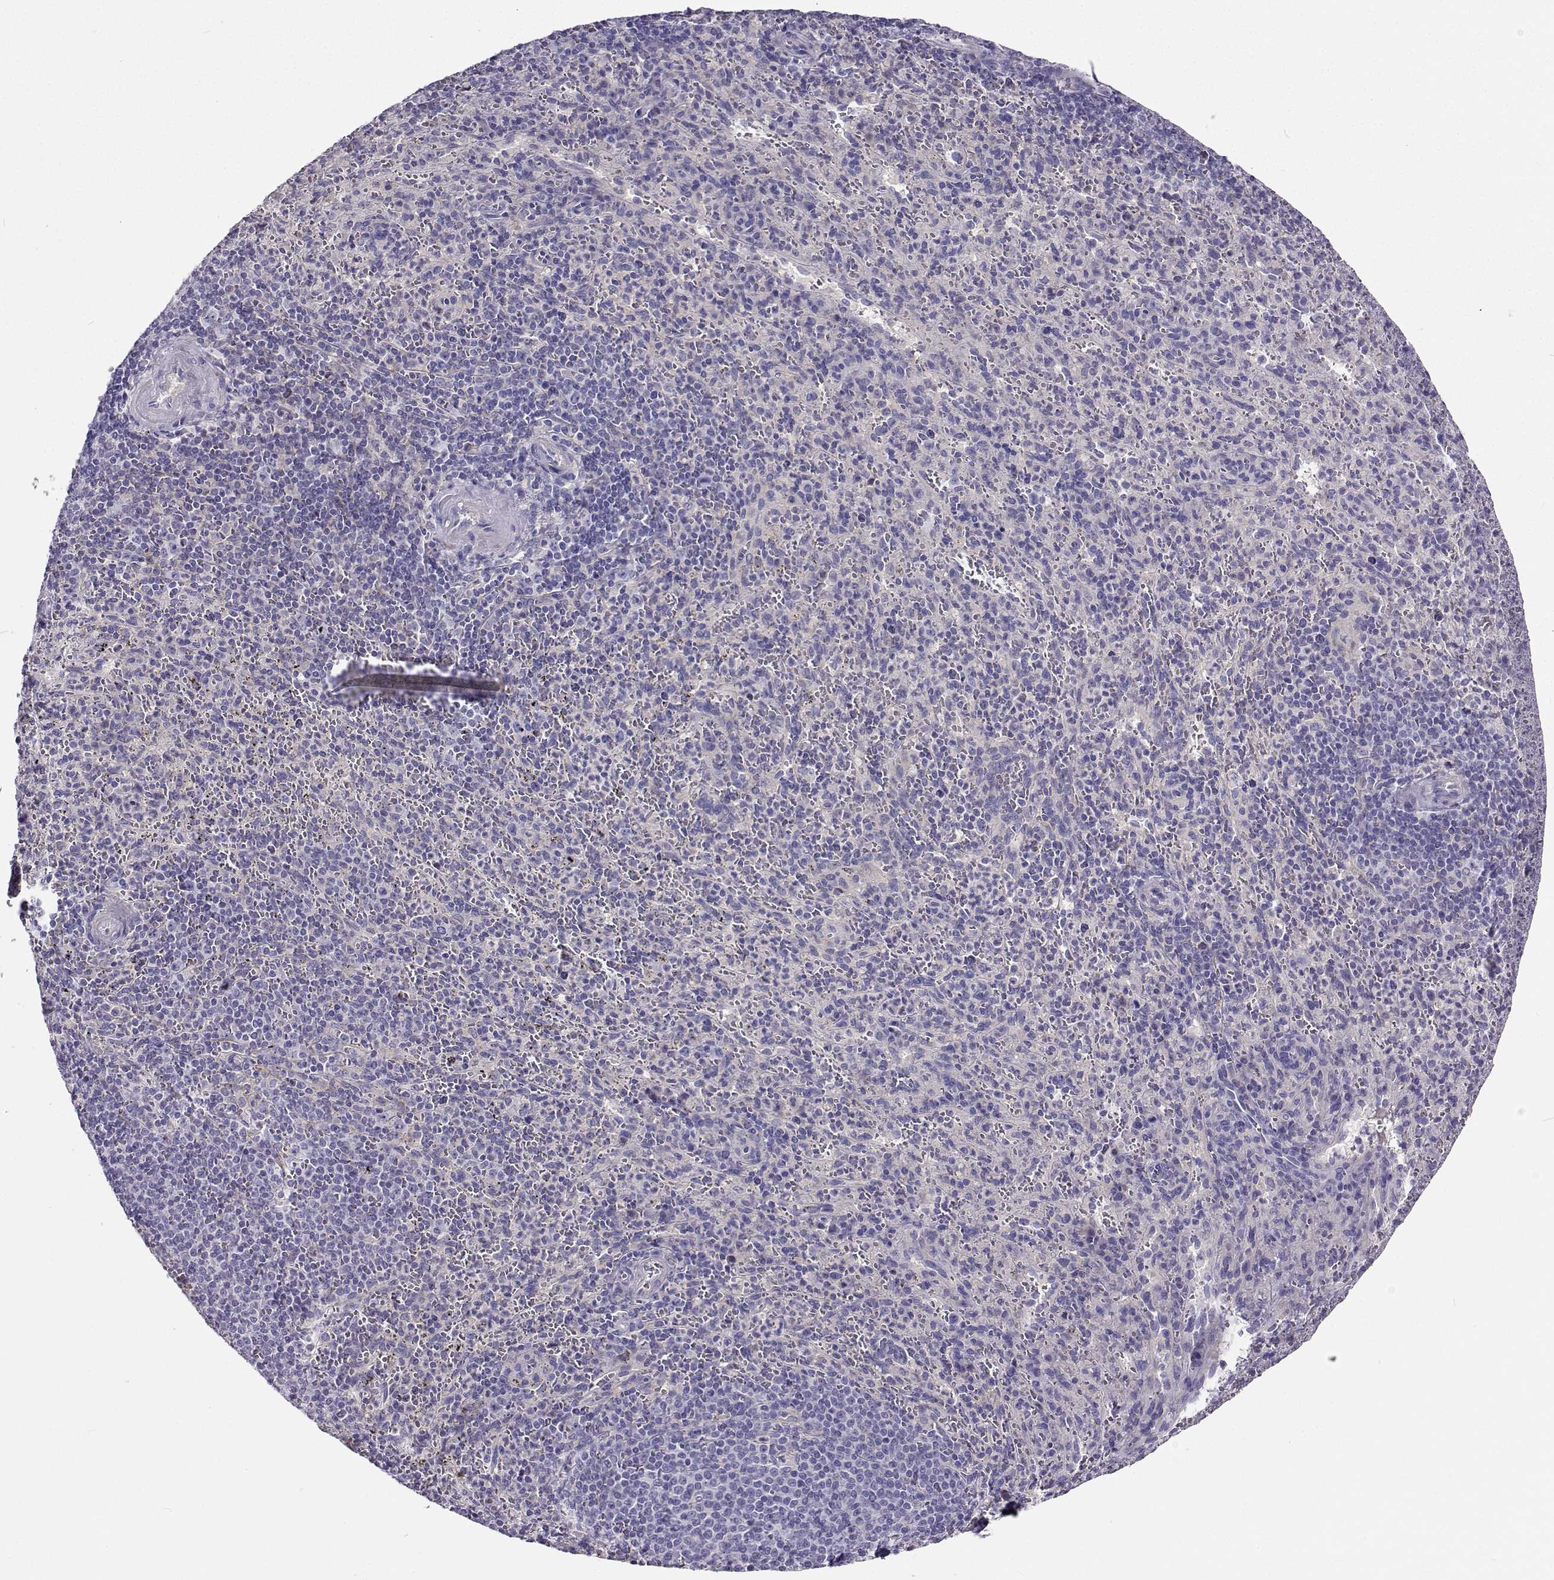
{"staining": {"intensity": "negative", "quantity": "none", "location": "none"}, "tissue": "spleen", "cell_type": "Cells in red pulp", "image_type": "normal", "snomed": [{"axis": "morphology", "description": "Normal tissue, NOS"}, {"axis": "topography", "description": "Spleen"}], "caption": "An immunohistochemistry histopathology image of benign spleen is shown. There is no staining in cells in red pulp of spleen.", "gene": "LHFPL7", "patient": {"sex": "male", "age": 57}}